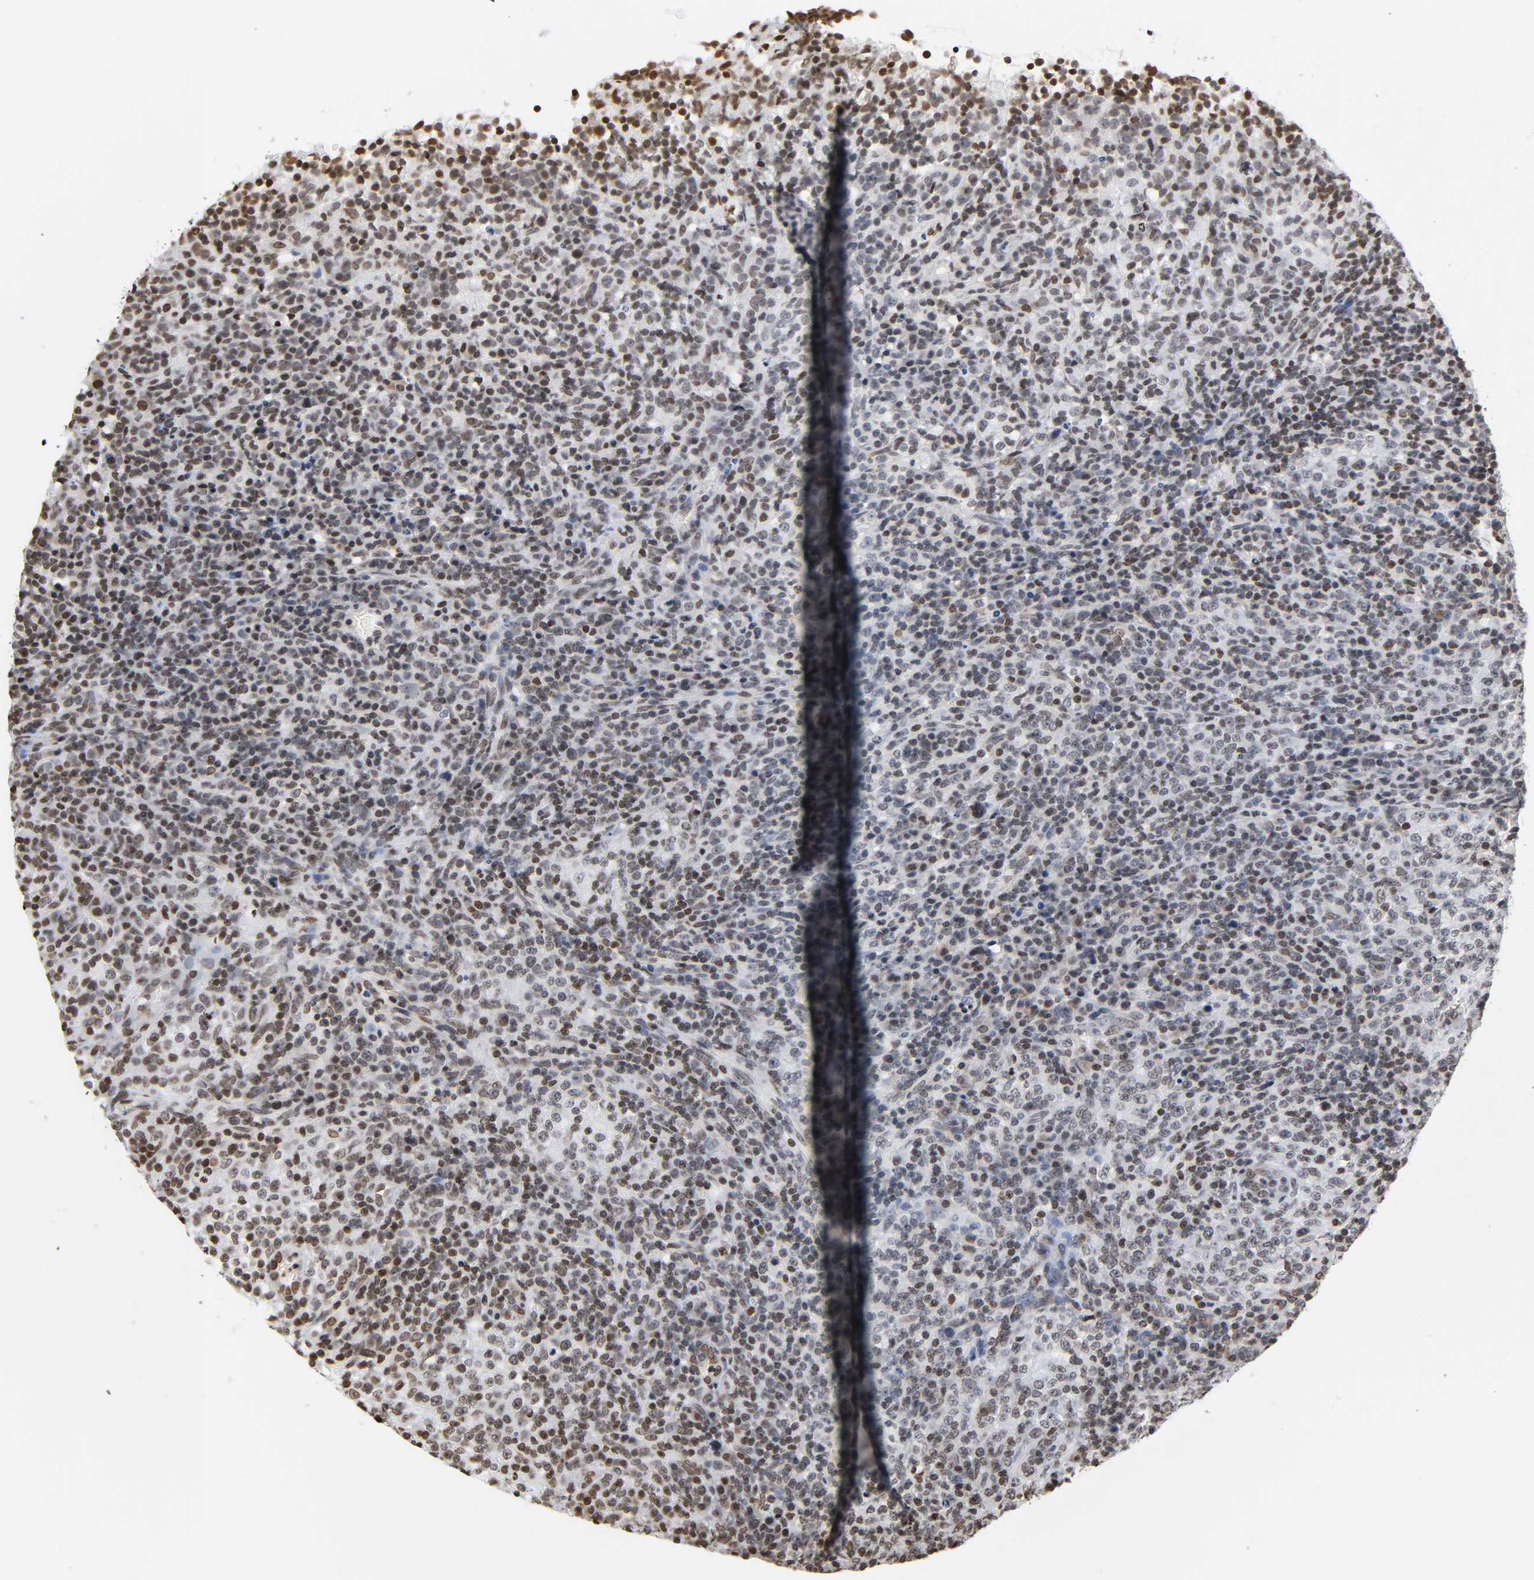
{"staining": {"intensity": "moderate", "quantity": ">75%", "location": "nuclear"}, "tissue": "lymphoma", "cell_type": "Tumor cells", "image_type": "cancer", "snomed": [{"axis": "morphology", "description": "Malignant lymphoma, non-Hodgkin's type, High grade"}, {"axis": "topography", "description": "Lymph node"}], "caption": "The immunohistochemical stain labels moderate nuclear expression in tumor cells of lymphoma tissue.", "gene": "HOXA6", "patient": {"sex": "female", "age": 76}}